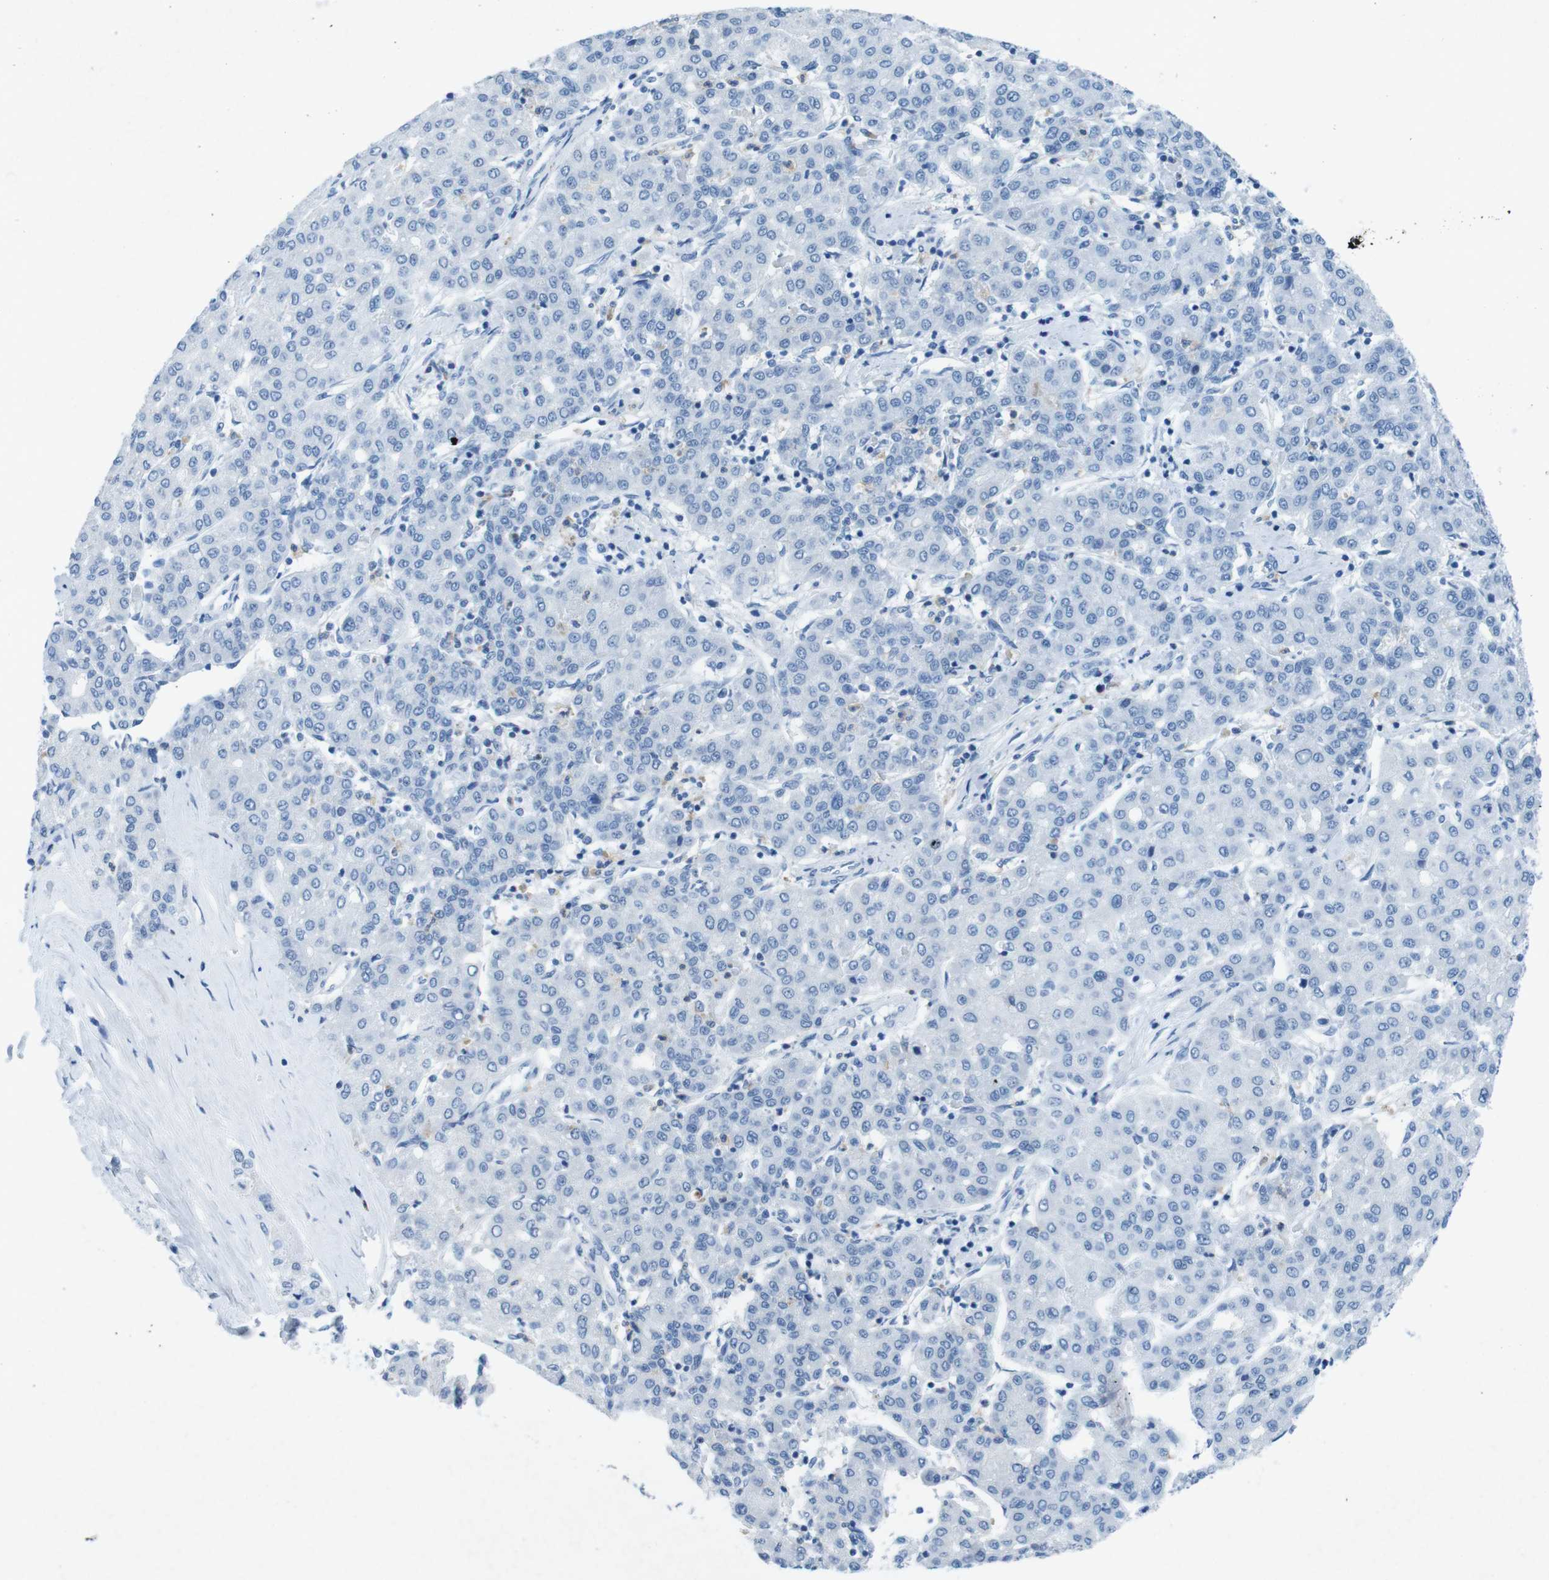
{"staining": {"intensity": "negative", "quantity": "none", "location": "none"}, "tissue": "liver cancer", "cell_type": "Tumor cells", "image_type": "cancer", "snomed": [{"axis": "morphology", "description": "Carcinoma, Hepatocellular, NOS"}, {"axis": "topography", "description": "Liver"}], "caption": "Micrograph shows no protein staining in tumor cells of liver cancer tissue.", "gene": "CTAG1B", "patient": {"sex": "male", "age": 65}}